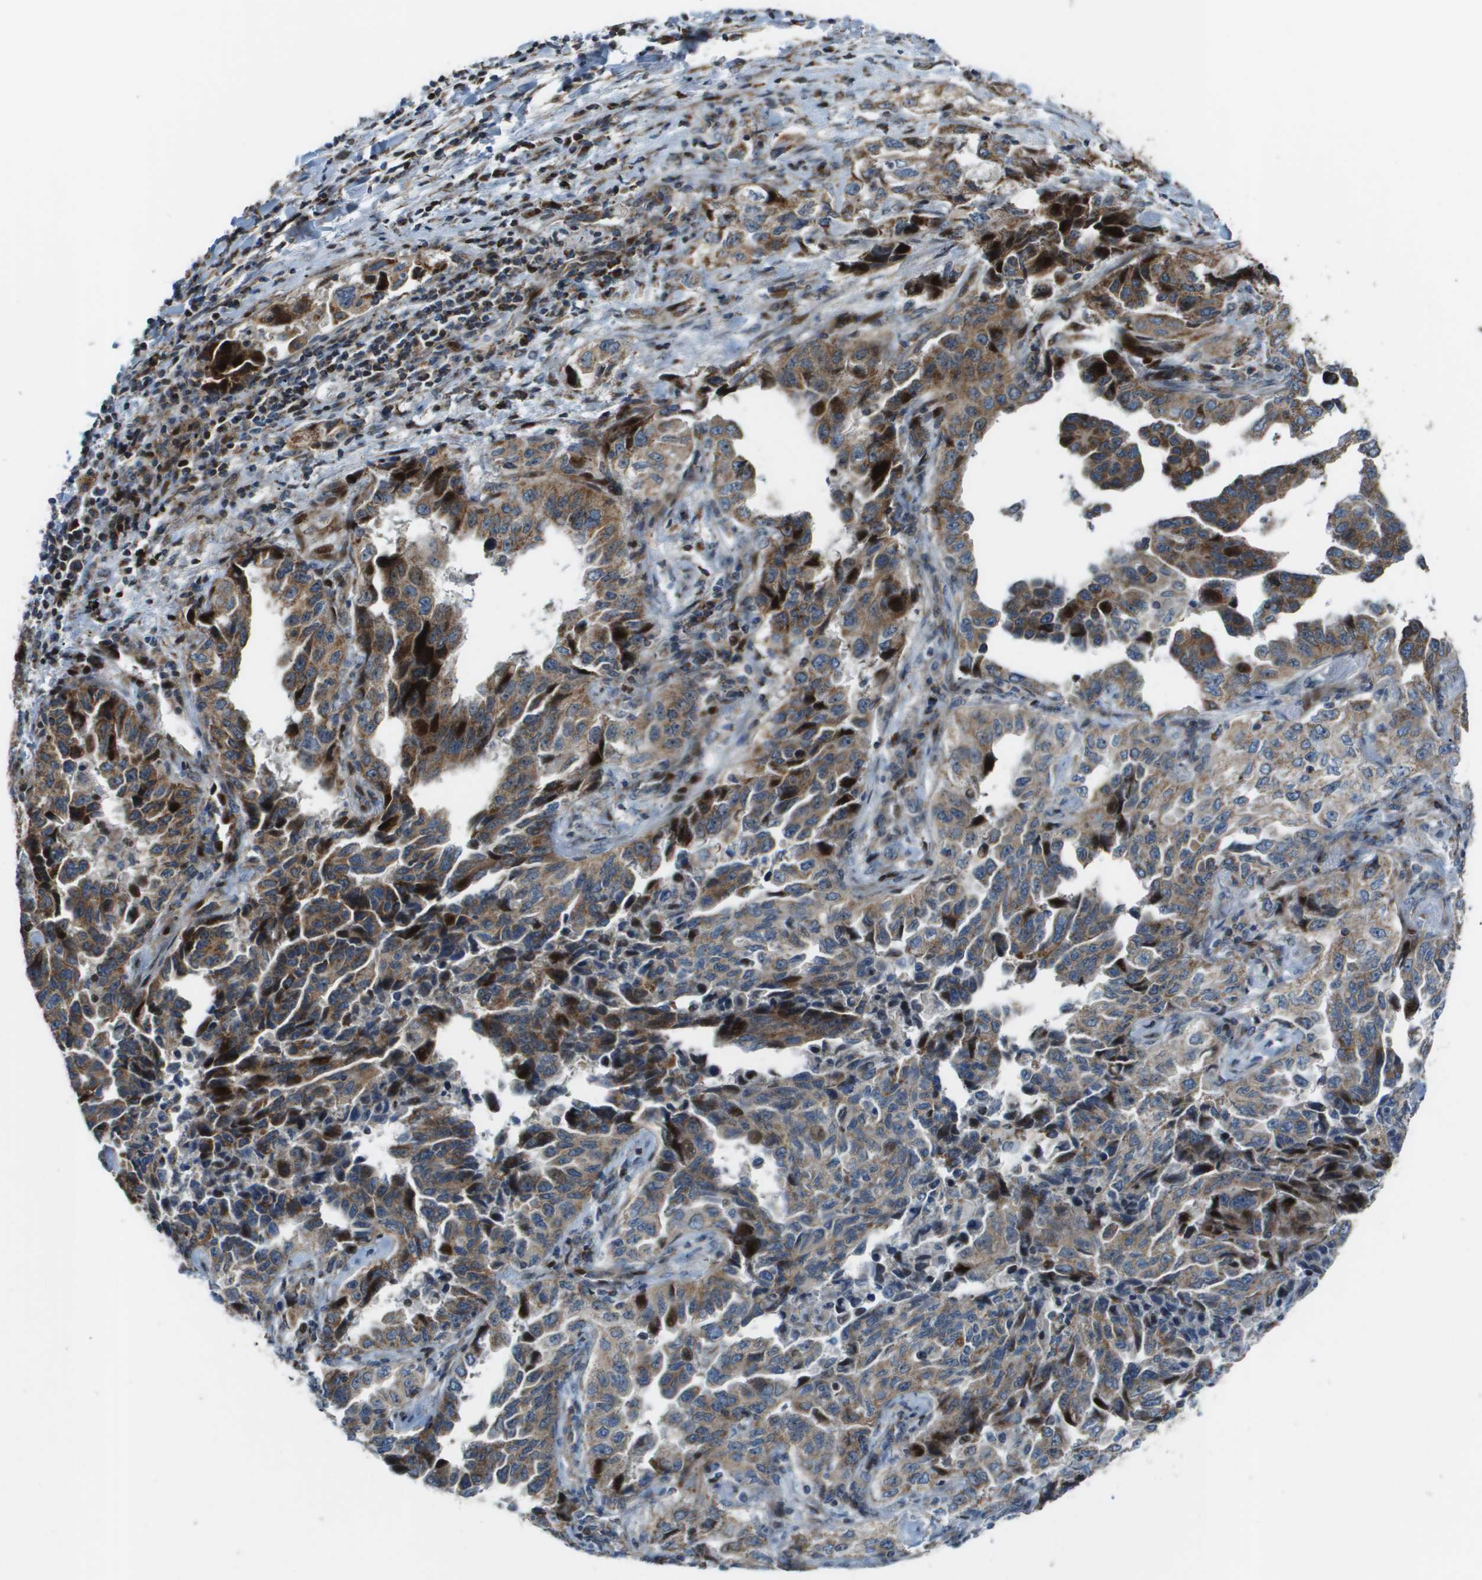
{"staining": {"intensity": "moderate", "quantity": ">75%", "location": "cytoplasmic/membranous"}, "tissue": "lung cancer", "cell_type": "Tumor cells", "image_type": "cancer", "snomed": [{"axis": "morphology", "description": "Adenocarcinoma, NOS"}, {"axis": "topography", "description": "Lung"}], "caption": "DAB immunohistochemical staining of human lung adenocarcinoma exhibits moderate cytoplasmic/membranous protein positivity in approximately >75% of tumor cells.", "gene": "MGAT3", "patient": {"sex": "female", "age": 51}}